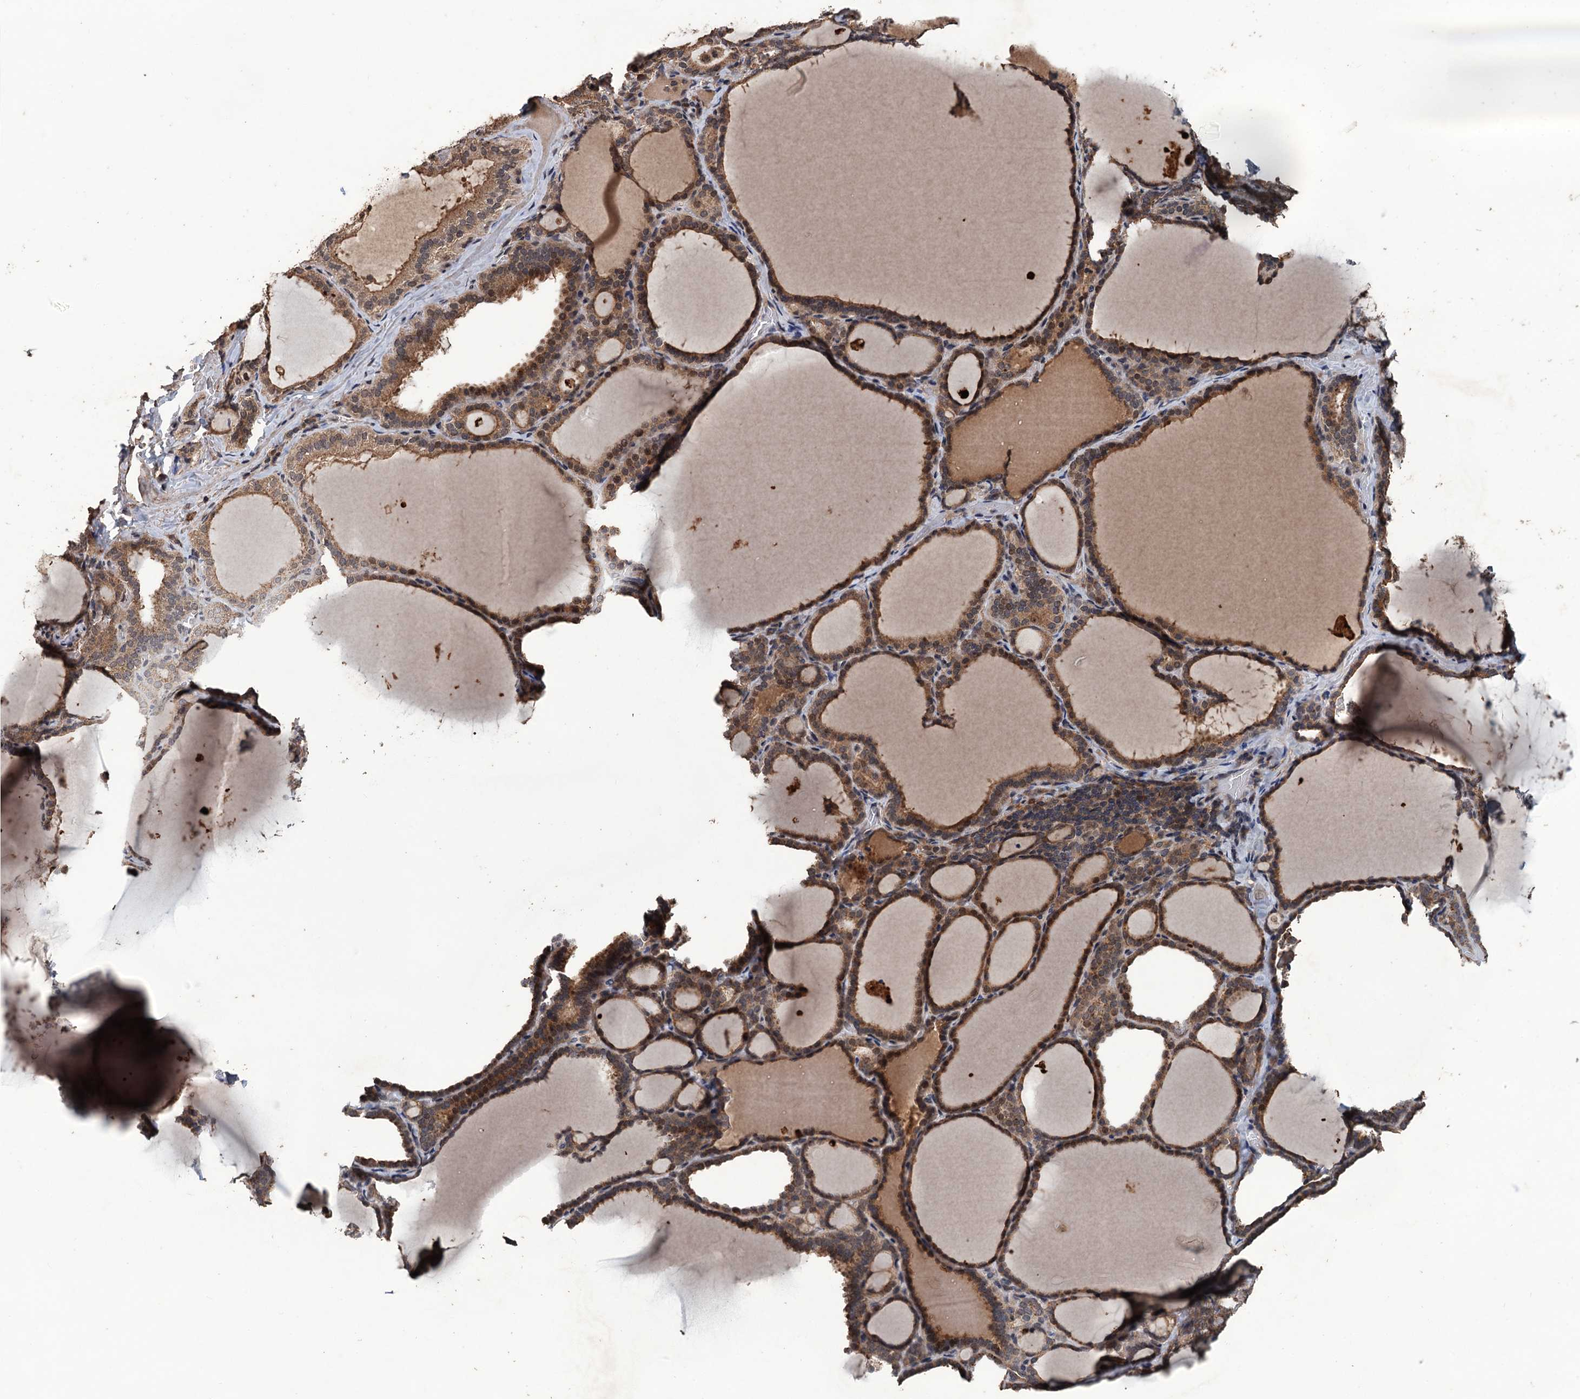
{"staining": {"intensity": "moderate", "quantity": ">75%", "location": "cytoplasmic/membranous,nuclear"}, "tissue": "thyroid gland", "cell_type": "Glandular cells", "image_type": "normal", "snomed": [{"axis": "morphology", "description": "Normal tissue, NOS"}, {"axis": "topography", "description": "Thyroid gland"}], "caption": "A medium amount of moderate cytoplasmic/membranous,nuclear expression is seen in approximately >75% of glandular cells in benign thyroid gland. The protein of interest is stained brown, and the nuclei are stained in blue (DAB (3,3'-diaminobenzidine) IHC with brightfield microscopy, high magnification).", "gene": "ZNF438", "patient": {"sex": "female", "age": 39}}